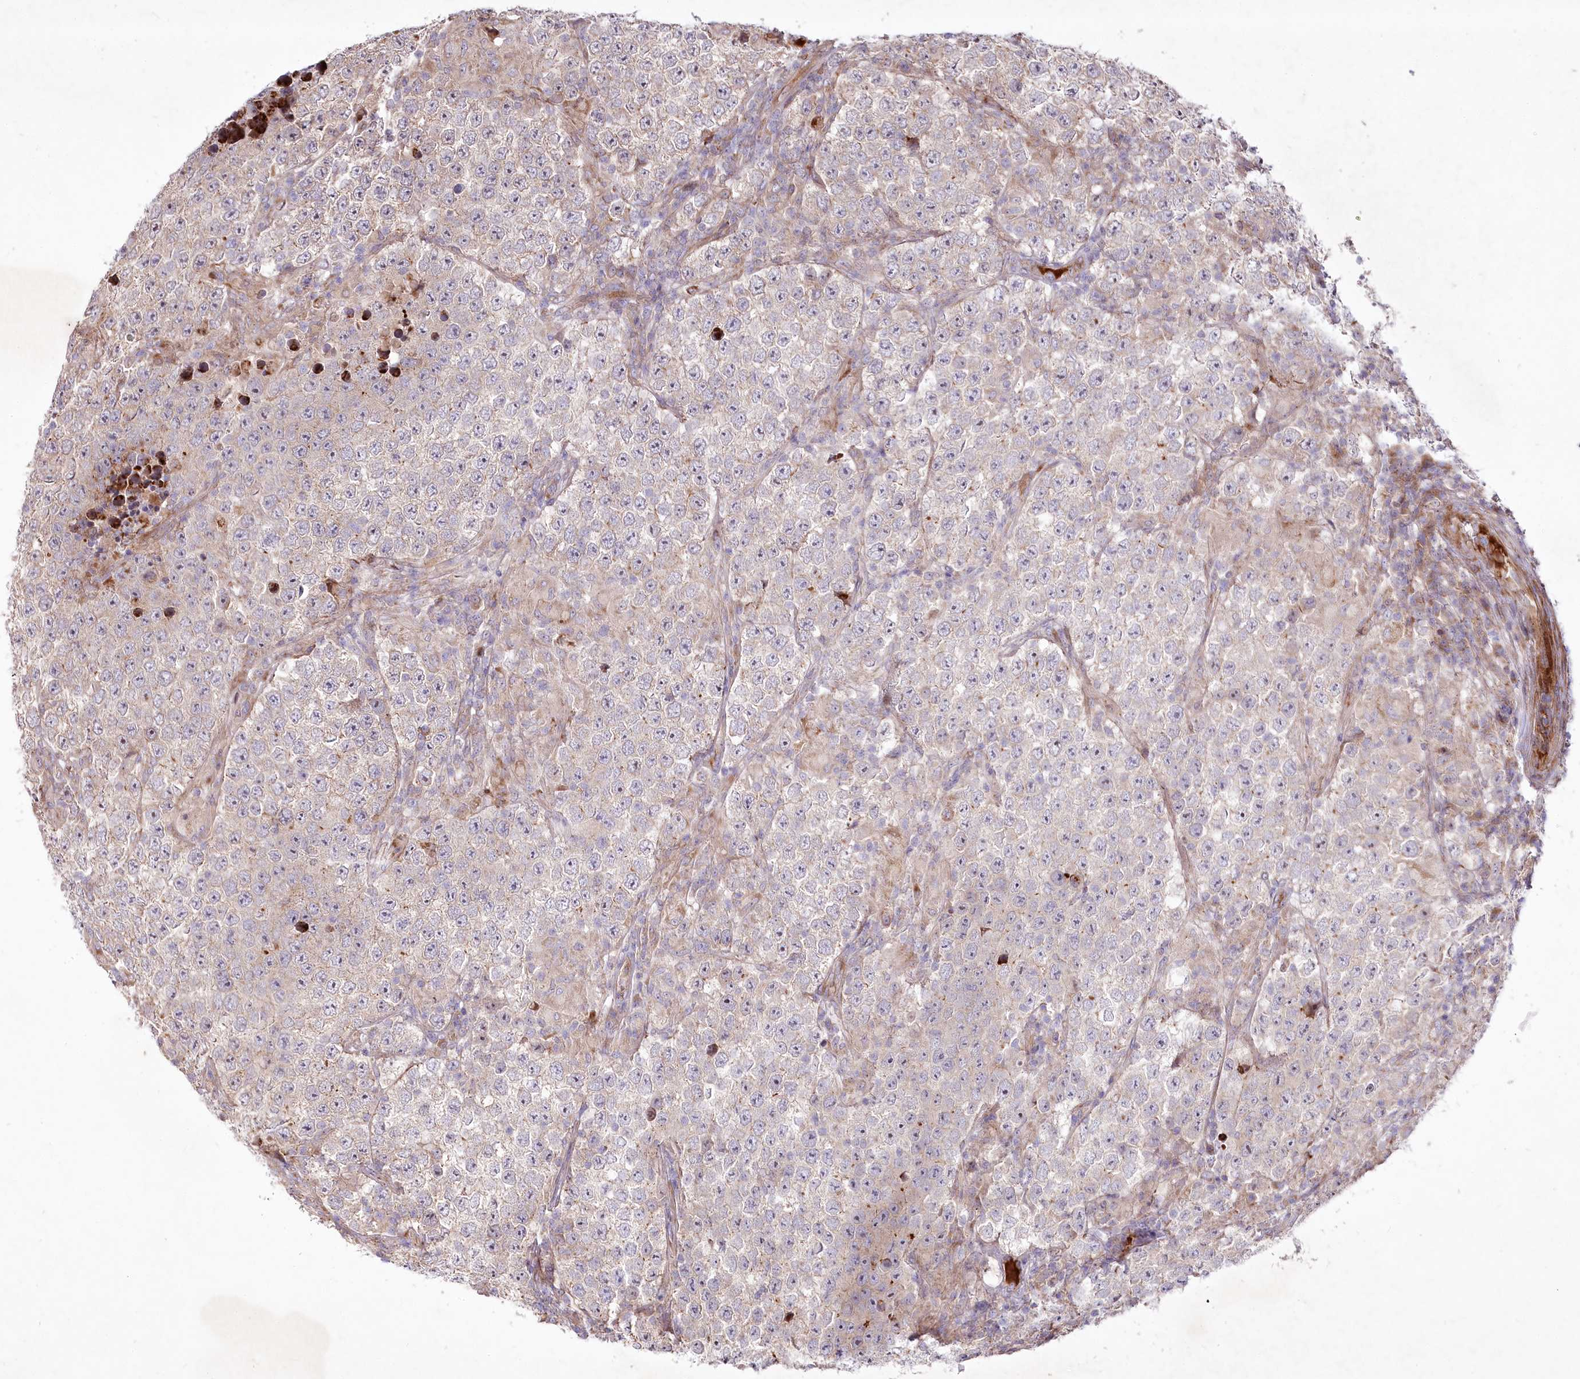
{"staining": {"intensity": "weak", "quantity": "<25%", "location": "cytoplasmic/membranous"}, "tissue": "testis cancer", "cell_type": "Tumor cells", "image_type": "cancer", "snomed": [{"axis": "morphology", "description": "Normal tissue, NOS"}, {"axis": "morphology", "description": "Urothelial carcinoma, High grade"}, {"axis": "morphology", "description": "Seminoma, NOS"}, {"axis": "morphology", "description": "Carcinoma, Embryonal, NOS"}, {"axis": "topography", "description": "Urinary bladder"}, {"axis": "topography", "description": "Testis"}], "caption": "Immunohistochemistry (IHC) image of neoplastic tissue: embryonal carcinoma (testis) stained with DAB (3,3'-diaminobenzidine) reveals no significant protein staining in tumor cells.", "gene": "PSTK", "patient": {"sex": "male", "age": 41}}